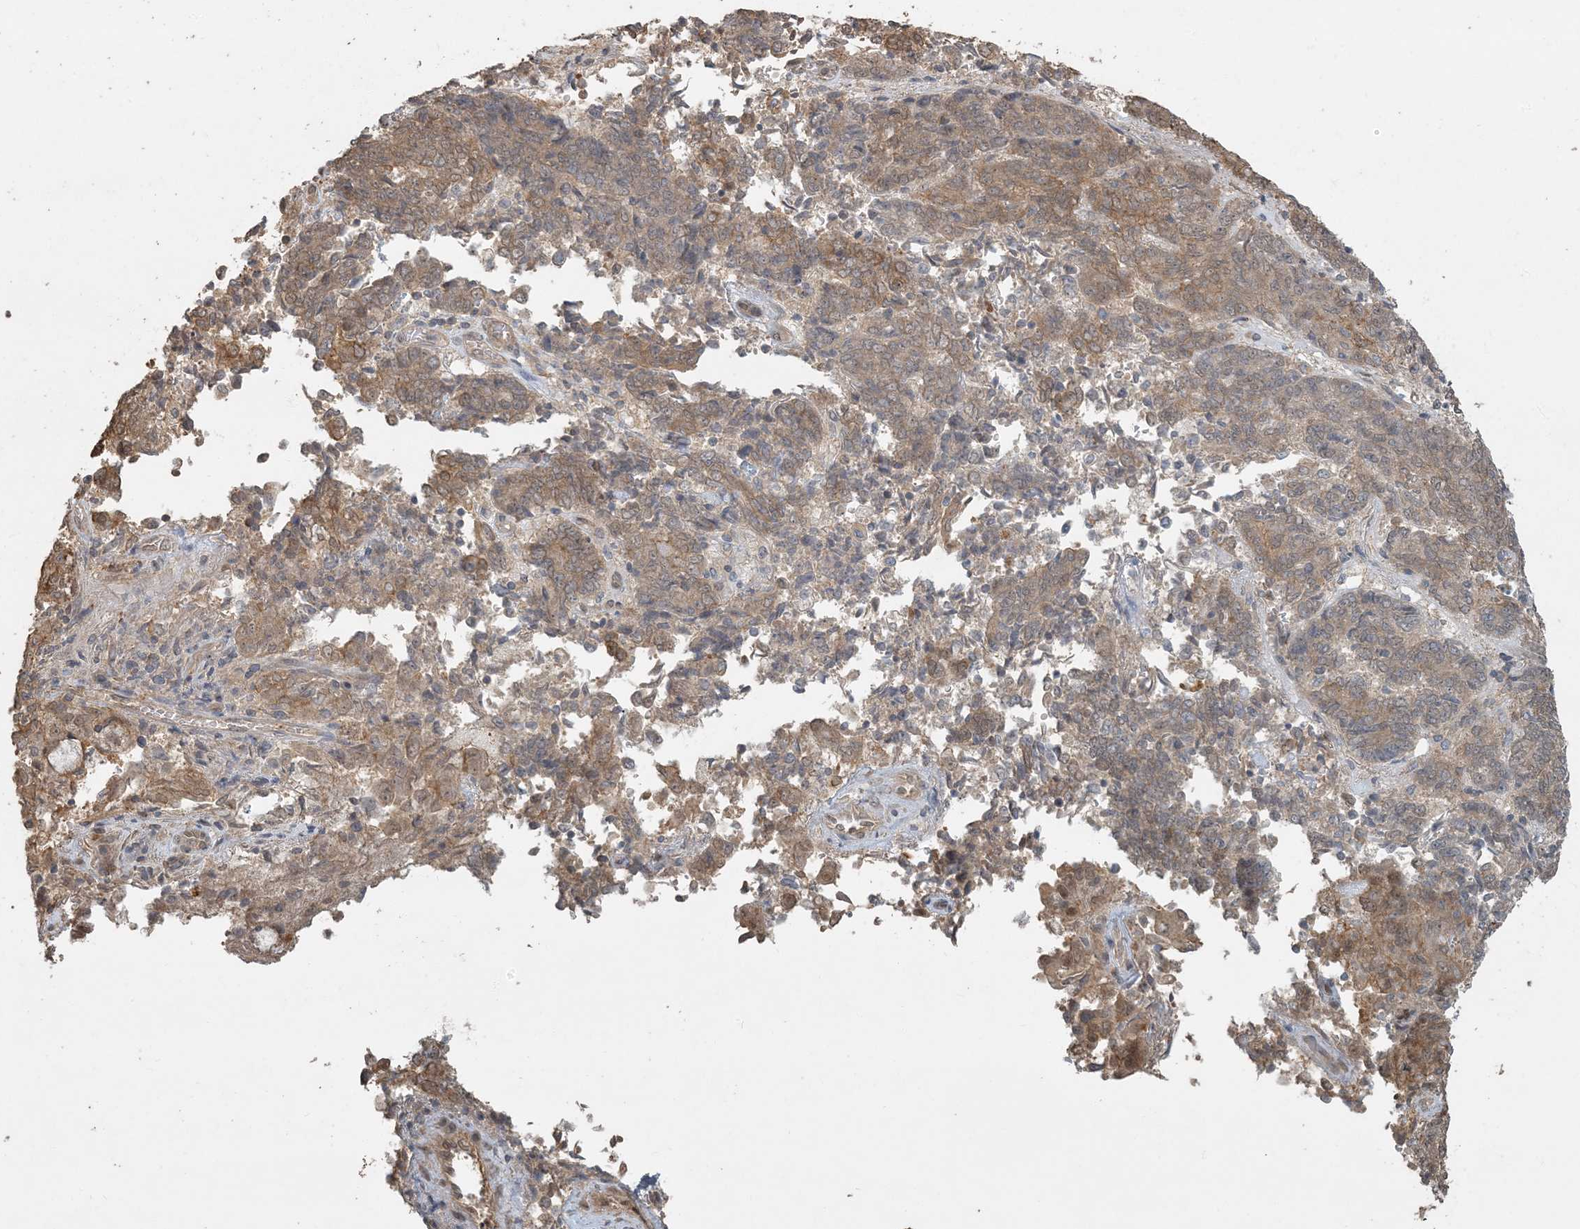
{"staining": {"intensity": "moderate", "quantity": ">75%", "location": "cytoplasmic/membranous"}, "tissue": "endometrial cancer", "cell_type": "Tumor cells", "image_type": "cancer", "snomed": [{"axis": "morphology", "description": "Adenocarcinoma, NOS"}, {"axis": "topography", "description": "Endometrium"}], "caption": "An image showing moderate cytoplasmic/membranous staining in about >75% of tumor cells in endometrial cancer, as visualized by brown immunohistochemical staining.", "gene": "AK9", "patient": {"sex": "female", "age": 80}}